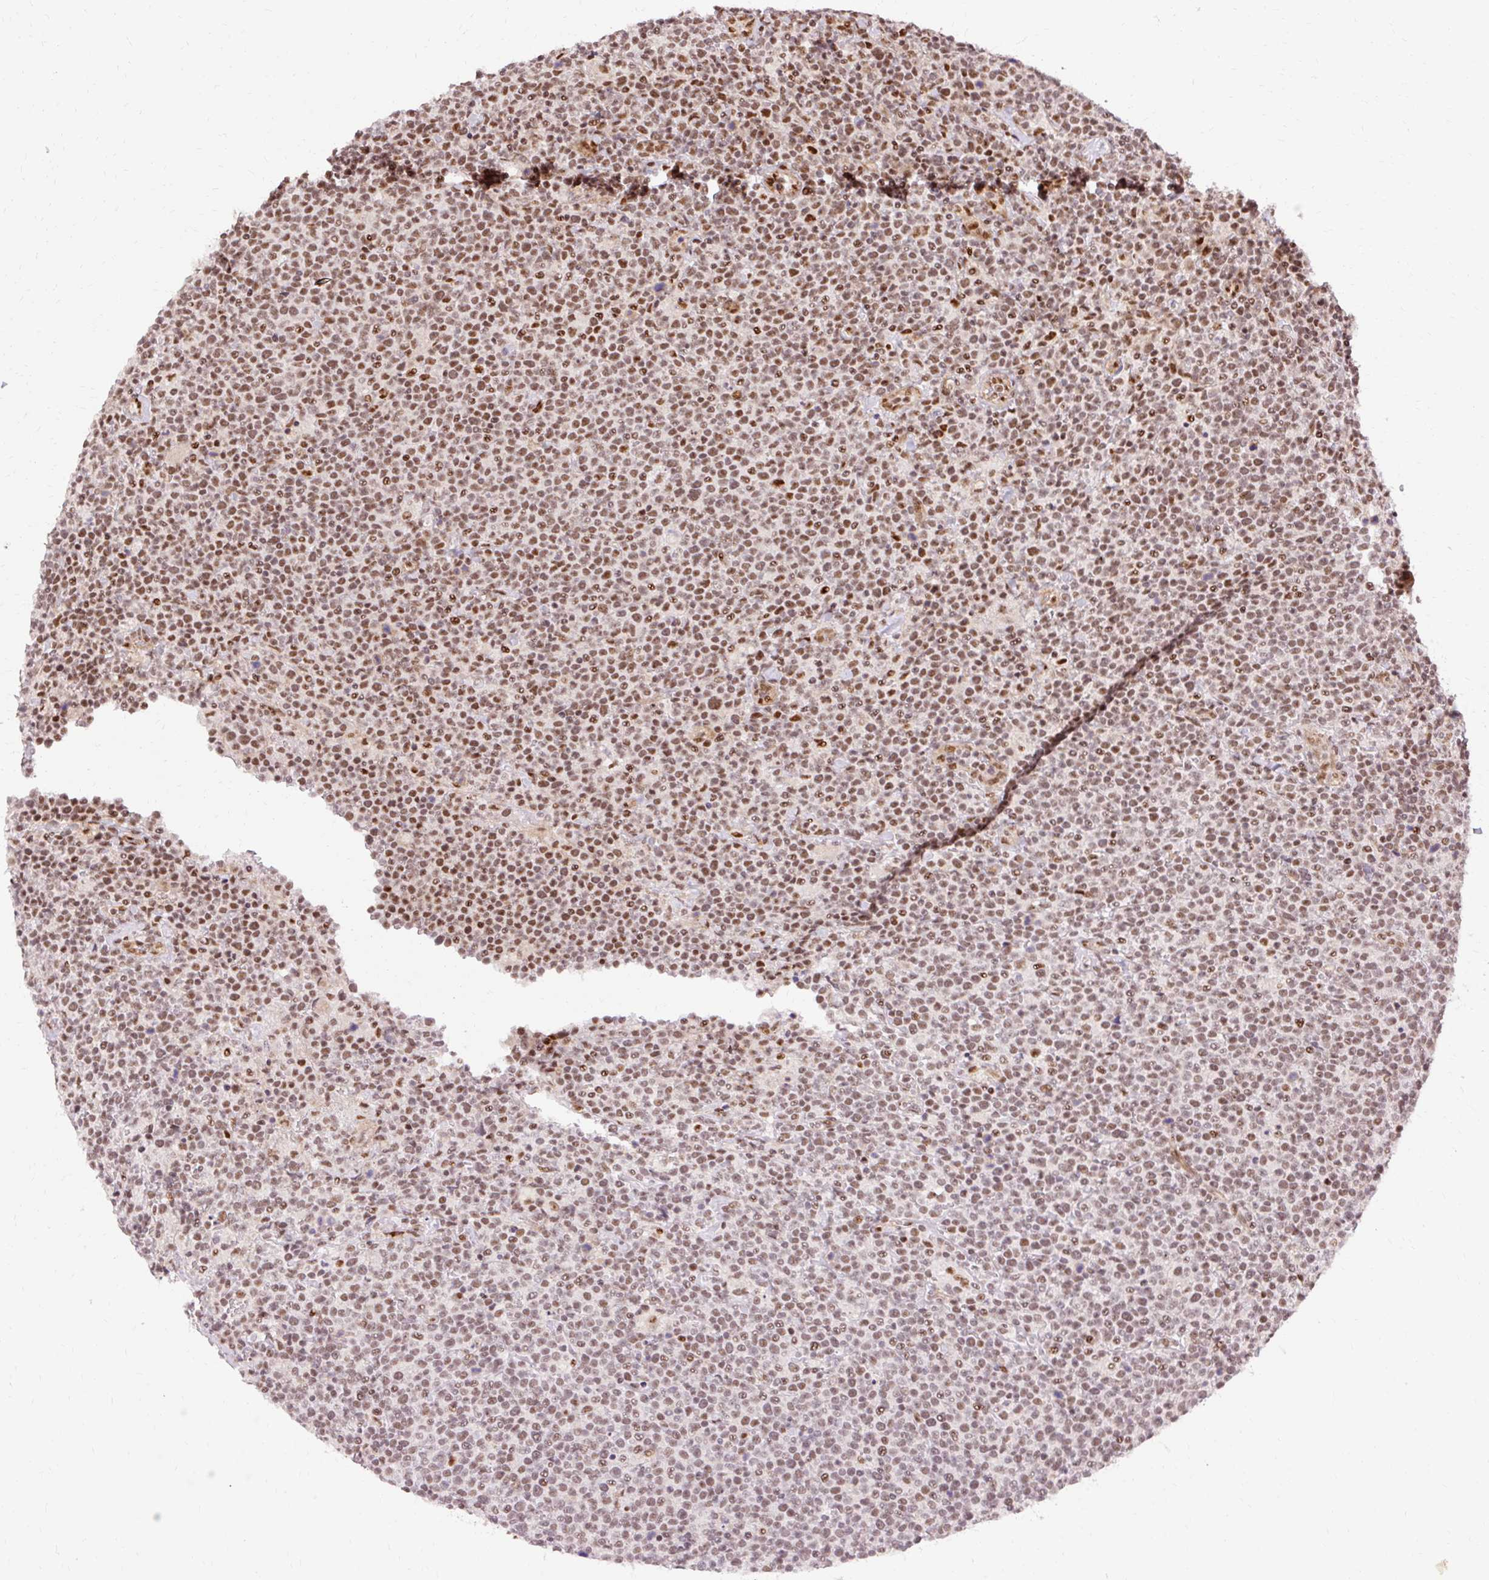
{"staining": {"intensity": "moderate", "quantity": ">75%", "location": "nuclear"}, "tissue": "lymphoma", "cell_type": "Tumor cells", "image_type": "cancer", "snomed": [{"axis": "morphology", "description": "Malignant lymphoma, non-Hodgkin's type, High grade"}, {"axis": "topography", "description": "Lymph node"}], "caption": "Protein staining of high-grade malignant lymphoma, non-Hodgkin's type tissue shows moderate nuclear staining in approximately >75% of tumor cells.", "gene": "MECOM", "patient": {"sex": "male", "age": 61}}